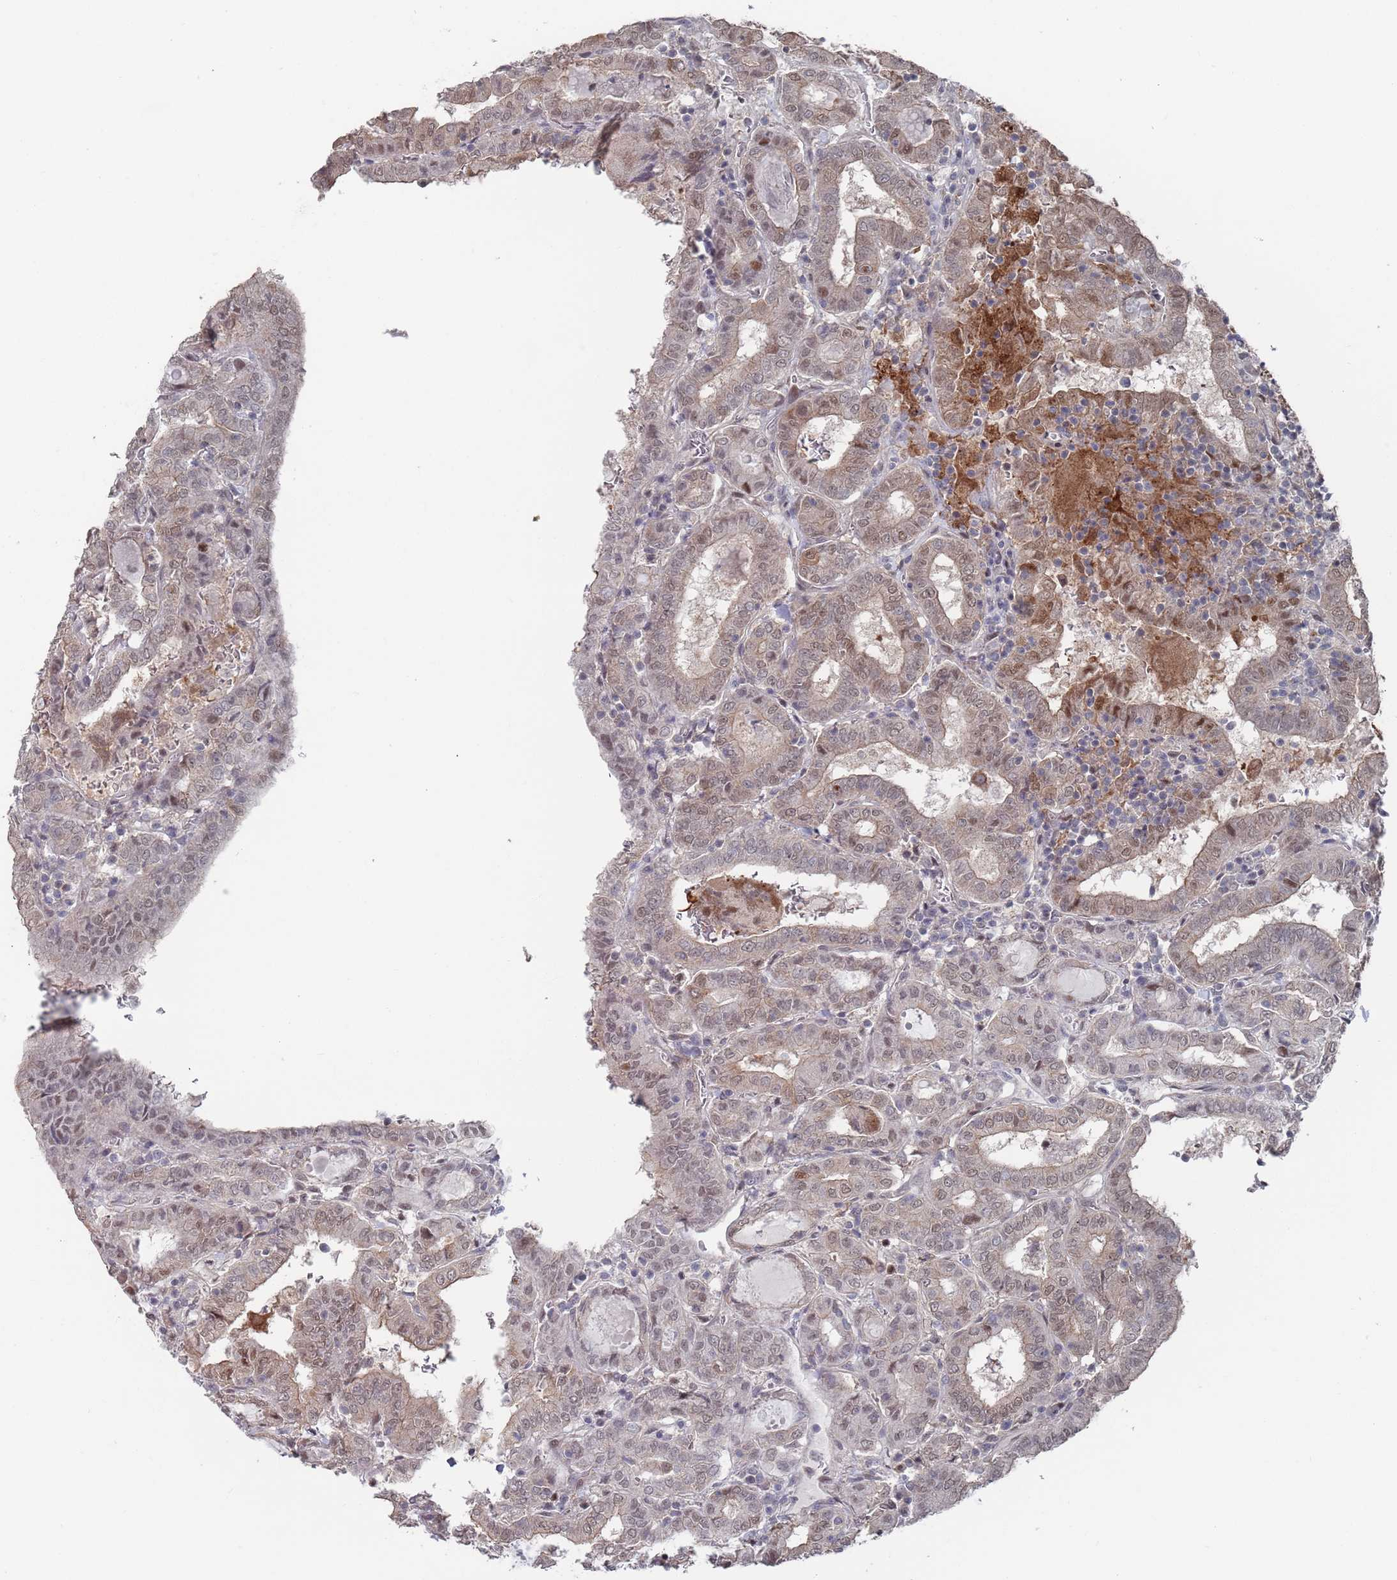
{"staining": {"intensity": "weak", "quantity": ">75%", "location": "cytoplasmic/membranous,nuclear"}, "tissue": "thyroid cancer", "cell_type": "Tumor cells", "image_type": "cancer", "snomed": [{"axis": "morphology", "description": "Papillary adenocarcinoma, NOS"}, {"axis": "topography", "description": "Thyroid gland"}], "caption": "An immunohistochemistry (IHC) histopathology image of neoplastic tissue is shown. Protein staining in brown highlights weak cytoplasmic/membranous and nuclear positivity in thyroid papillary adenocarcinoma within tumor cells.", "gene": "DGKD", "patient": {"sex": "female", "age": 72}}